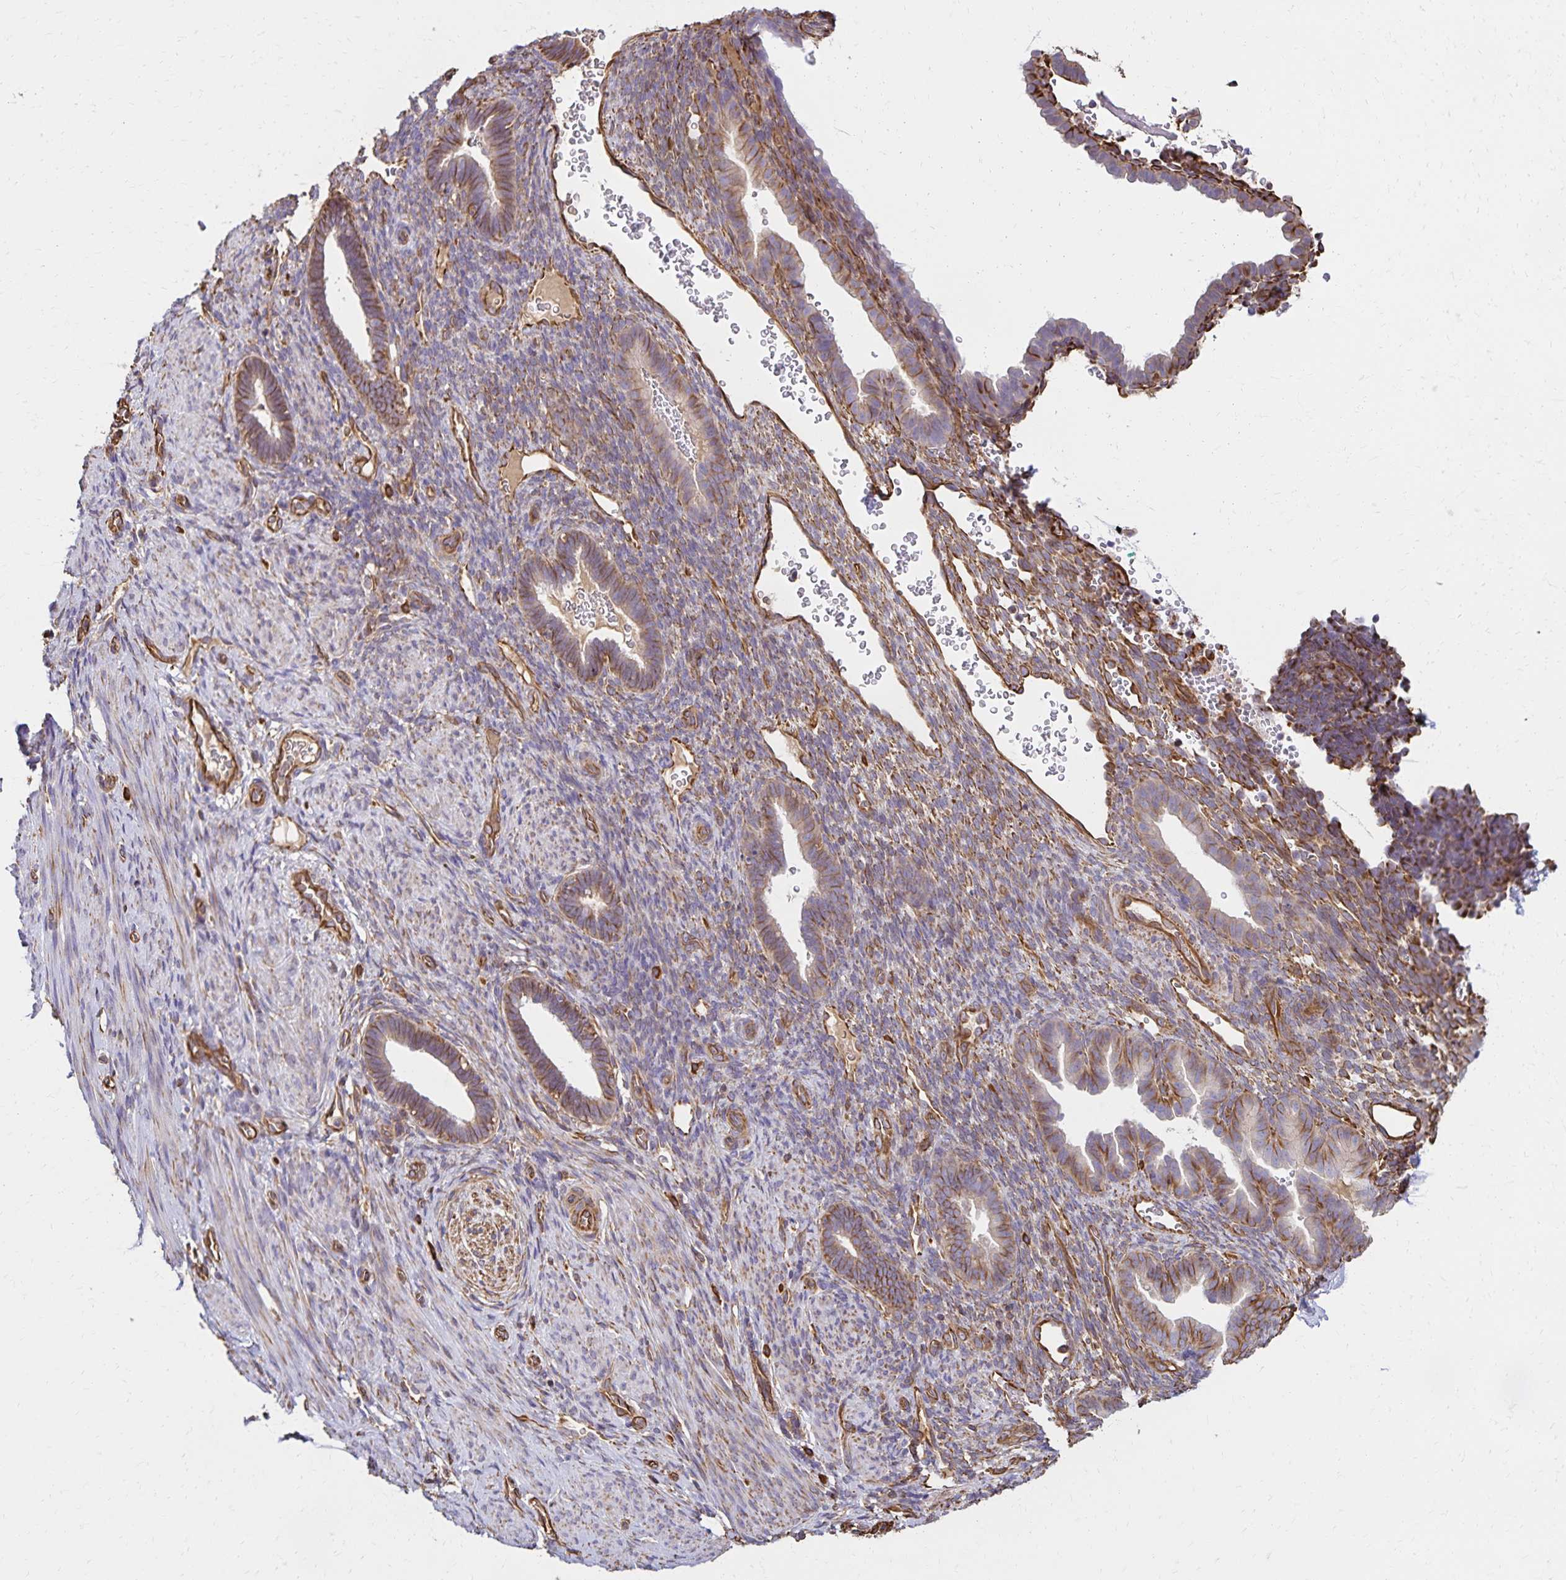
{"staining": {"intensity": "moderate", "quantity": "<25%", "location": "cytoplasmic/membranous"}, "tissue": "endometrium", "cell_type": "Cells in endometrial stroma", "image_type": "normal", "snomed": [{"axis": "morphology", "description": "Normal tissue, NOS"}, {"axis": "topography", "description": "Endometrium"}], "caption": "Immunohistochemistry staining of normal endometrium, which shows low levels of moderate cytoplasmic/membranous staining in approximately <25% of cells in endometrial stroma indicating moderate cytoplasmic/membranous protein staining. The staining was performed using DAB (3,3'-diaminobenzidine) (brown) for protein detection and nuclei were counterstained in hematoxylin (blue).", "gene": "TRPV6", "patient": {"sex": "female", "age": 34}}